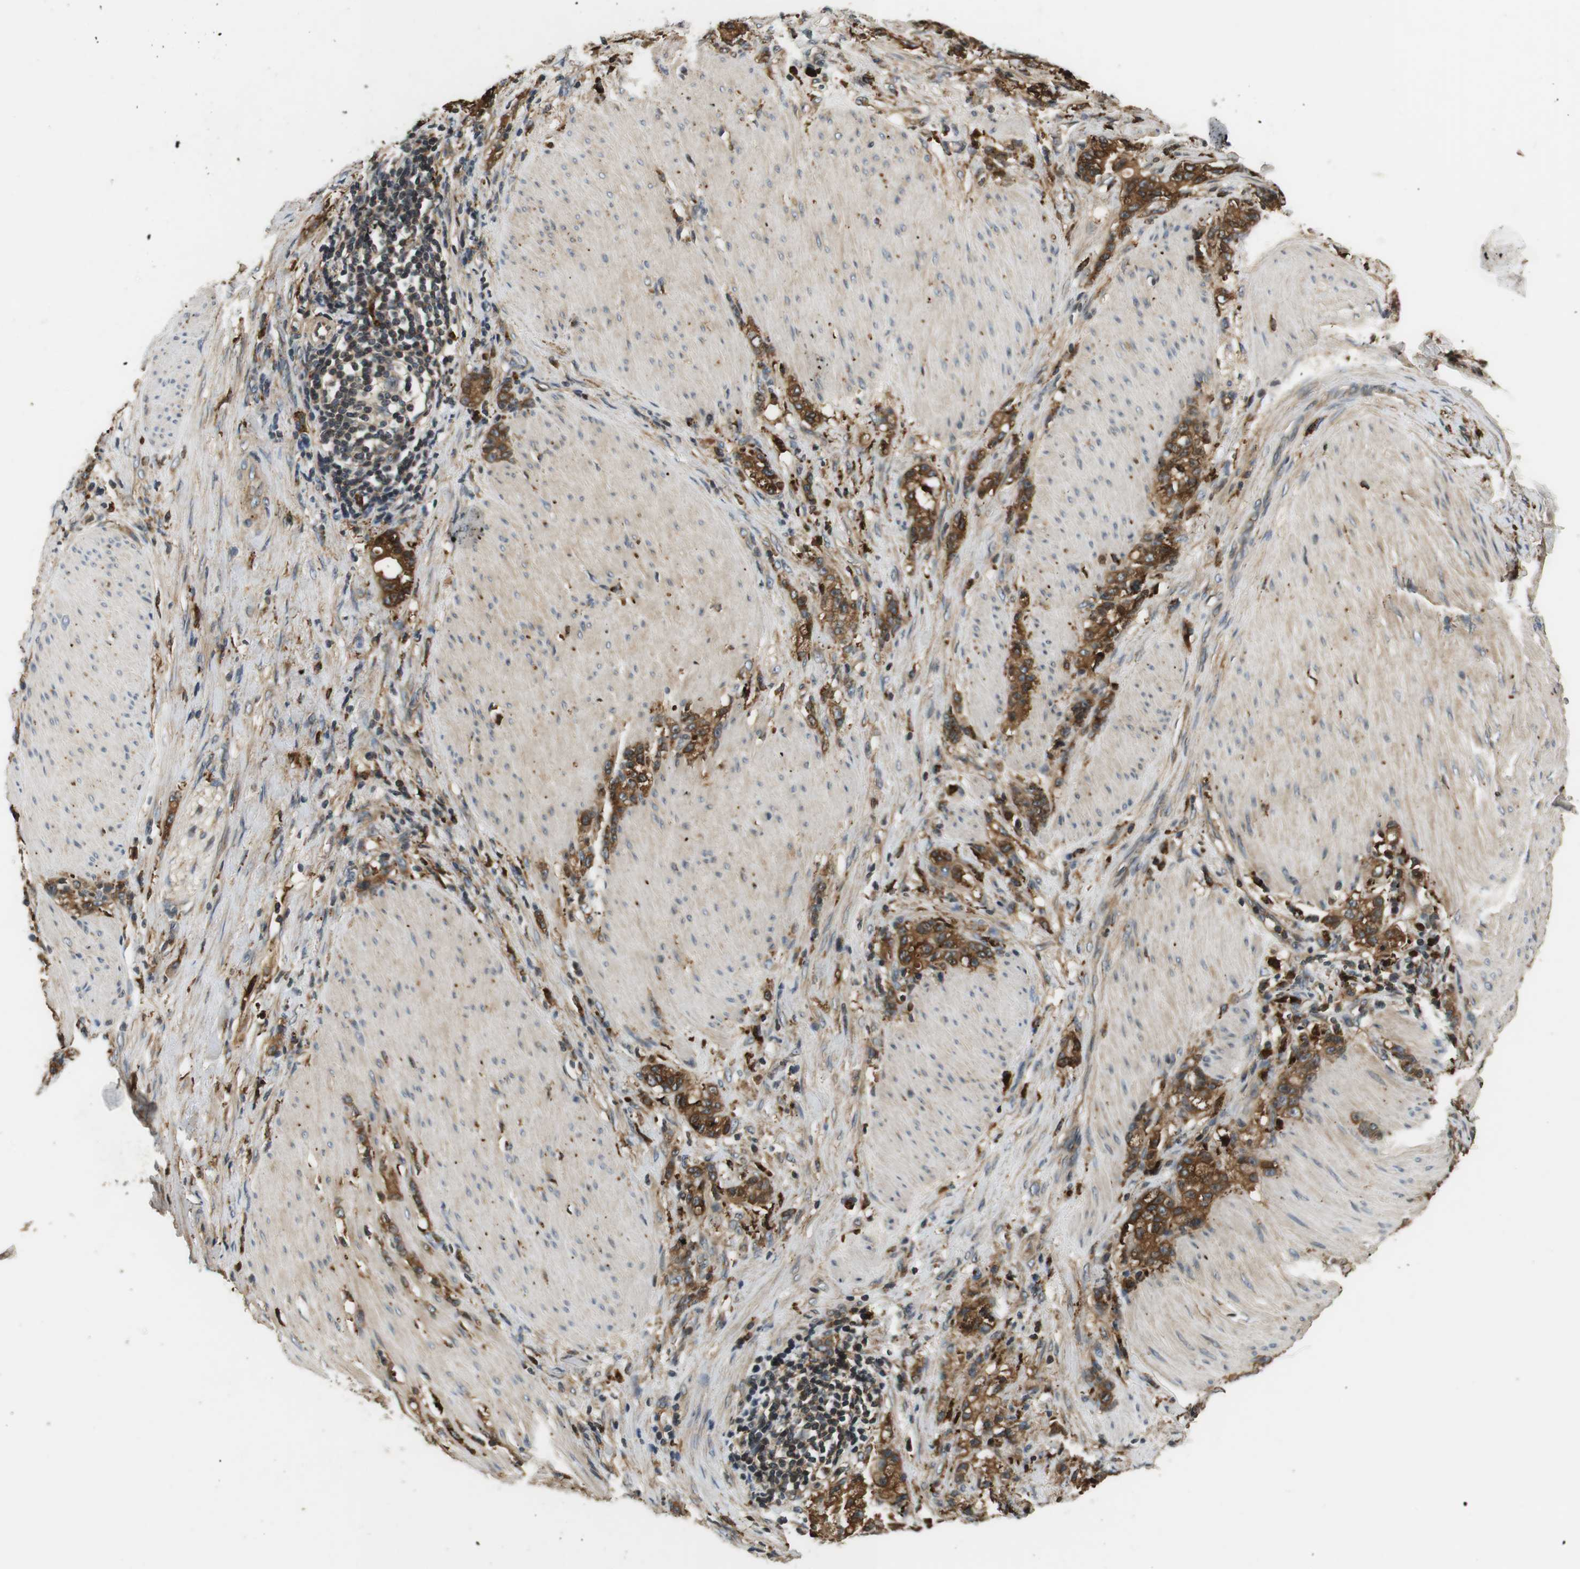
{"staining": {"intensity": "strong", "quantity": ">75%", "location": "cytoplasmic/membranous"}, "tissue": "stomach cancer", "cell_type": "Tumor cells", "image_type": "cancer", "snomed": [{"axis": "morphology", "description": "Adenocarcinoma, NOS"}, {"axis": "topography", "description": "Stomach, lower"}], "caption": "IHC (DAB) staining of adenocarcinoma (stomach) shows strong cytoplasmic/membranous protein expression in about >75% of tumor cells. (IHC, brightfield microscopy, high magnification).", "gene": "TXNRD1", "patient": {"sex": "male", "age": 88}}